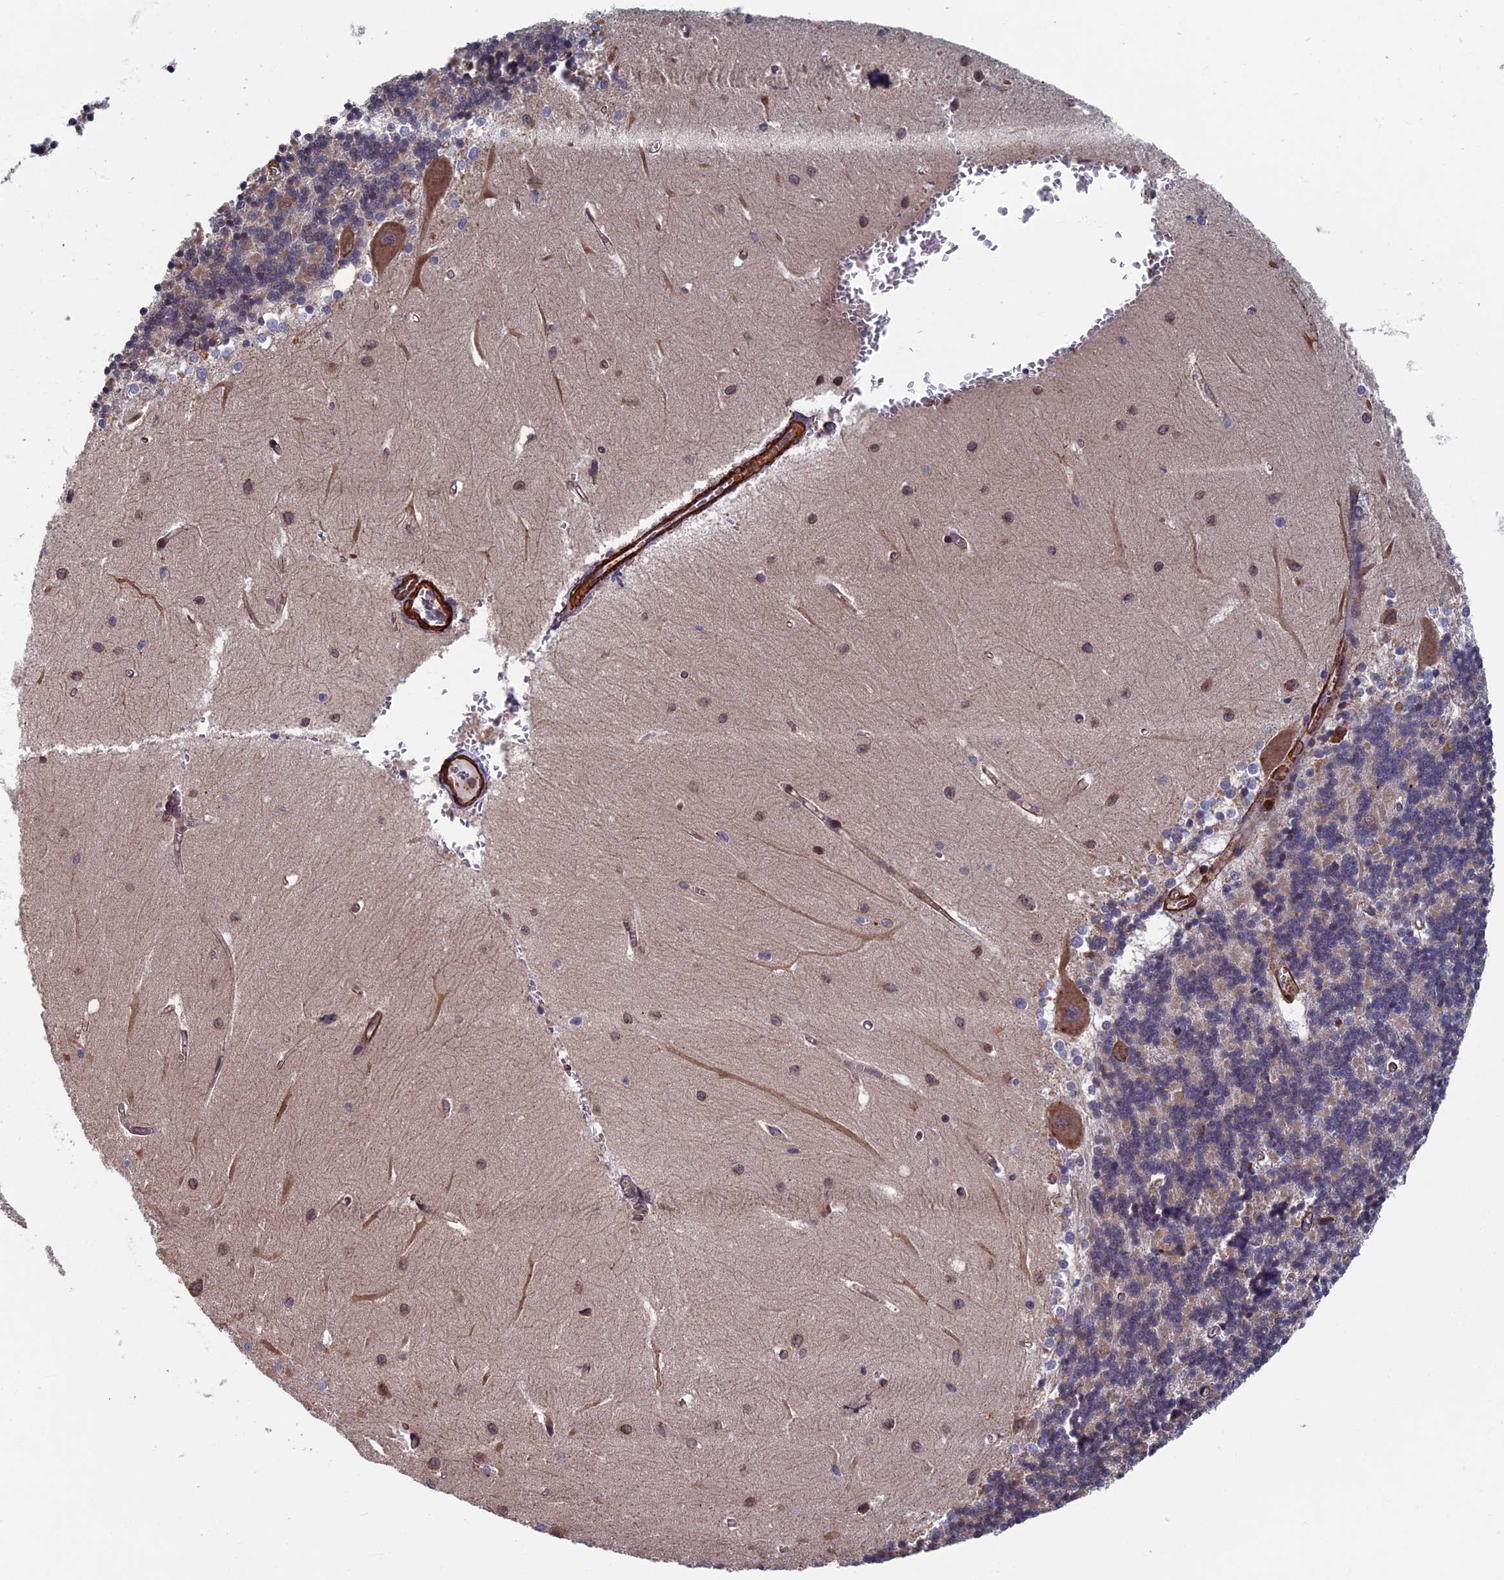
{"staining": {"intensity": "negative", "quantity": "none", "location": "none"}, "tissue": "cerebellum", "cell_type": "Cells in granular layer", "image_type": "normal", "snomed": [{"axis": "morphology", "description": "Normal tissue, NOS"}, {"axis": "topography", "description": "Cerebellum"}], "caption": "Immunohistochemistry of normal human cerebellum demonstrates no expression in cells in granular layer. The staining is performed using DAB (3,3'-diaminobenzidine) brown chromogen with nuclei counter-stained in using hematoxylin.", "gene": "CTDP1", "patient": {"sex": "male", "age": 37}}